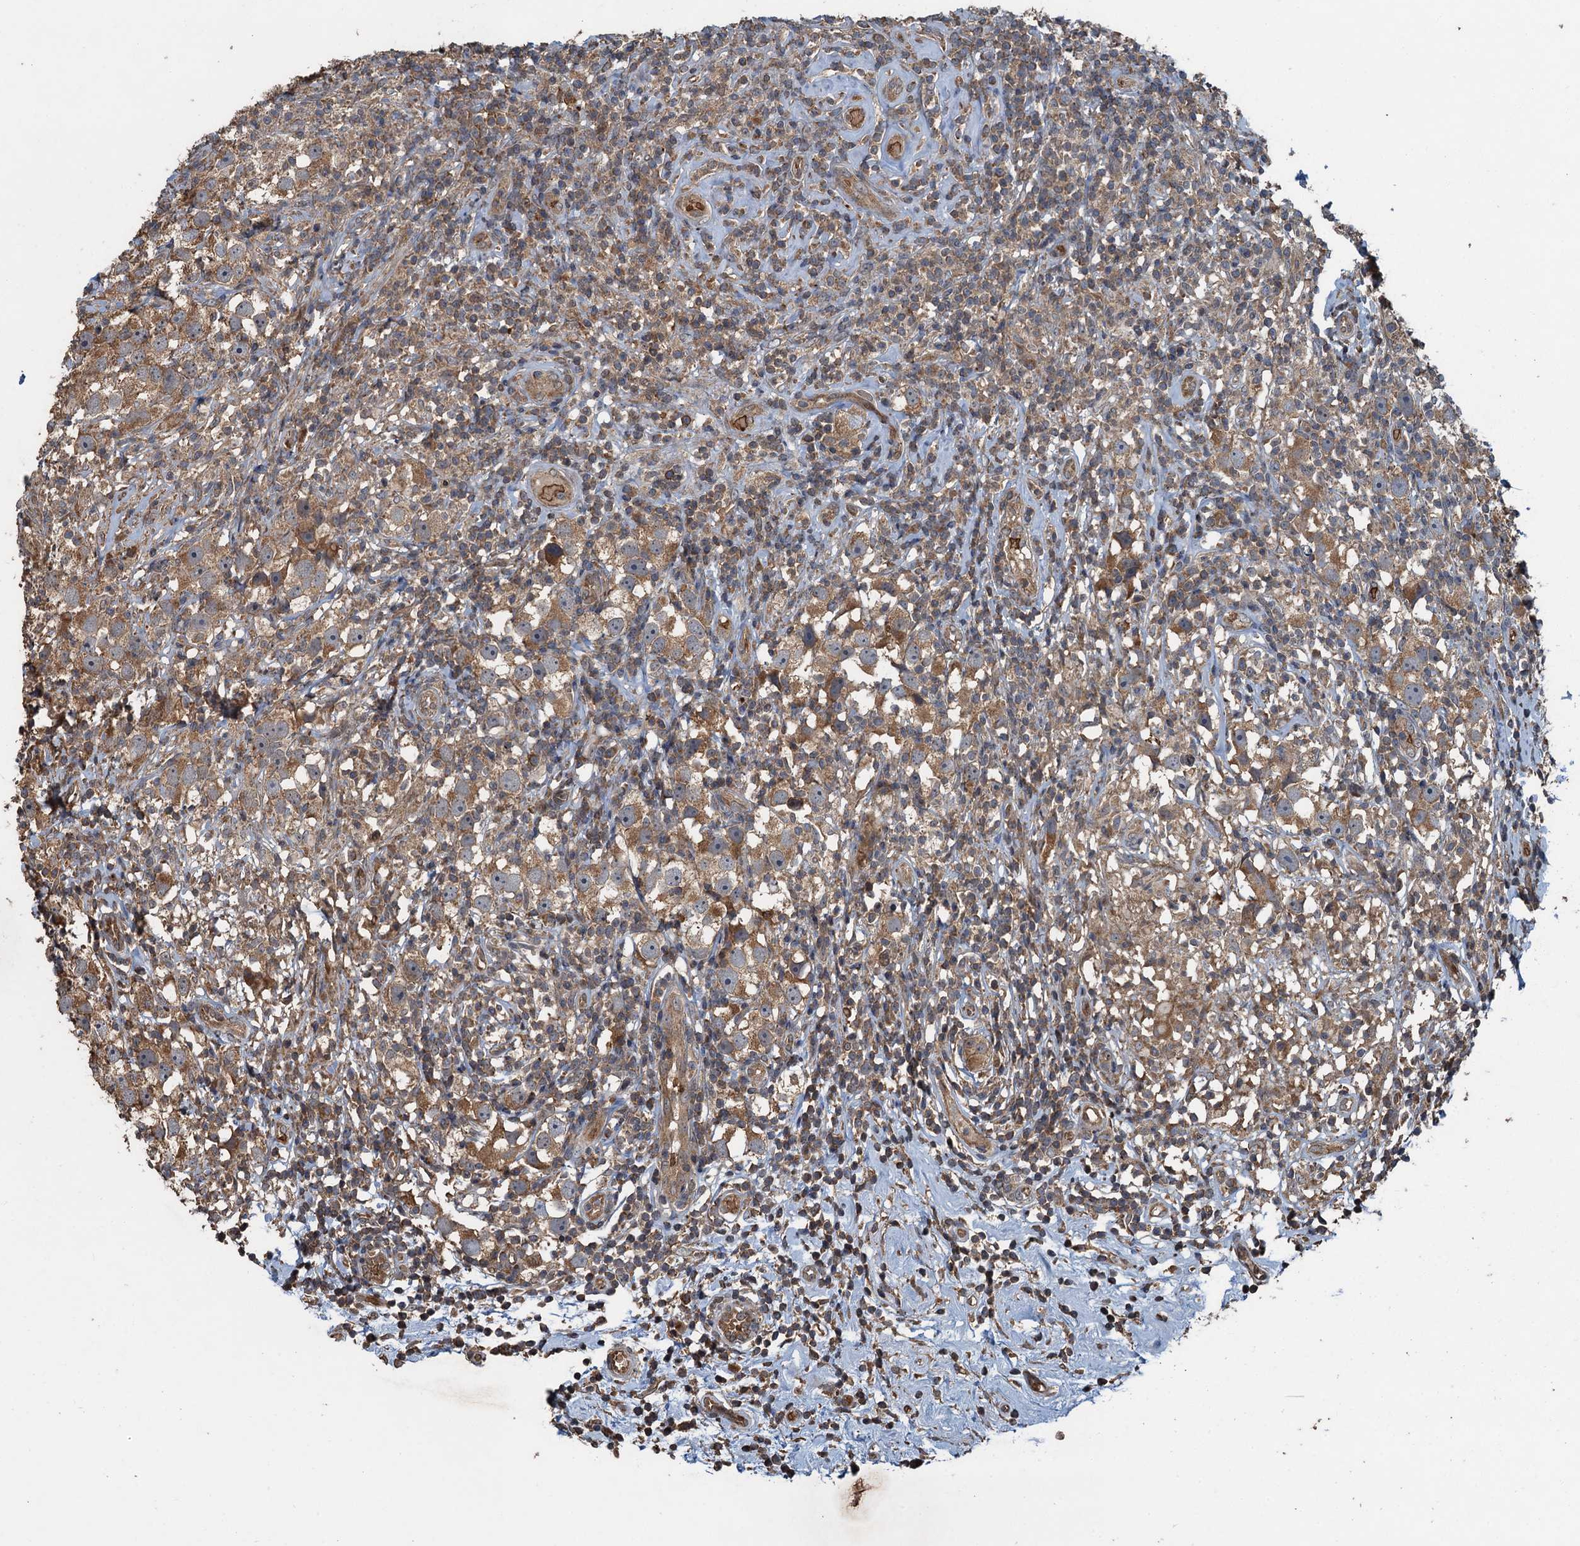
{"staining": {"intensity": "moderate", "quantity": ">75%", "location": "cytoplasmic/membranous"}, "tissue": "testis cancer", "cell_type": "Tumor cells", "image_type": "cancer", "snomed": [{"axis": "morphology", "description": "Seminoma, NOS"}, {"axis": "topography", "description": "Testis"}], "caption": "The photomicrograph exhibits immunohistochemical staining of testis cancer (seminoma). There is moderate cytoplasmic/membranous staining is identified in about >75% of tumor cells.", "gene": "SNX32", "patient": {"sex": "male", "age": 49}}